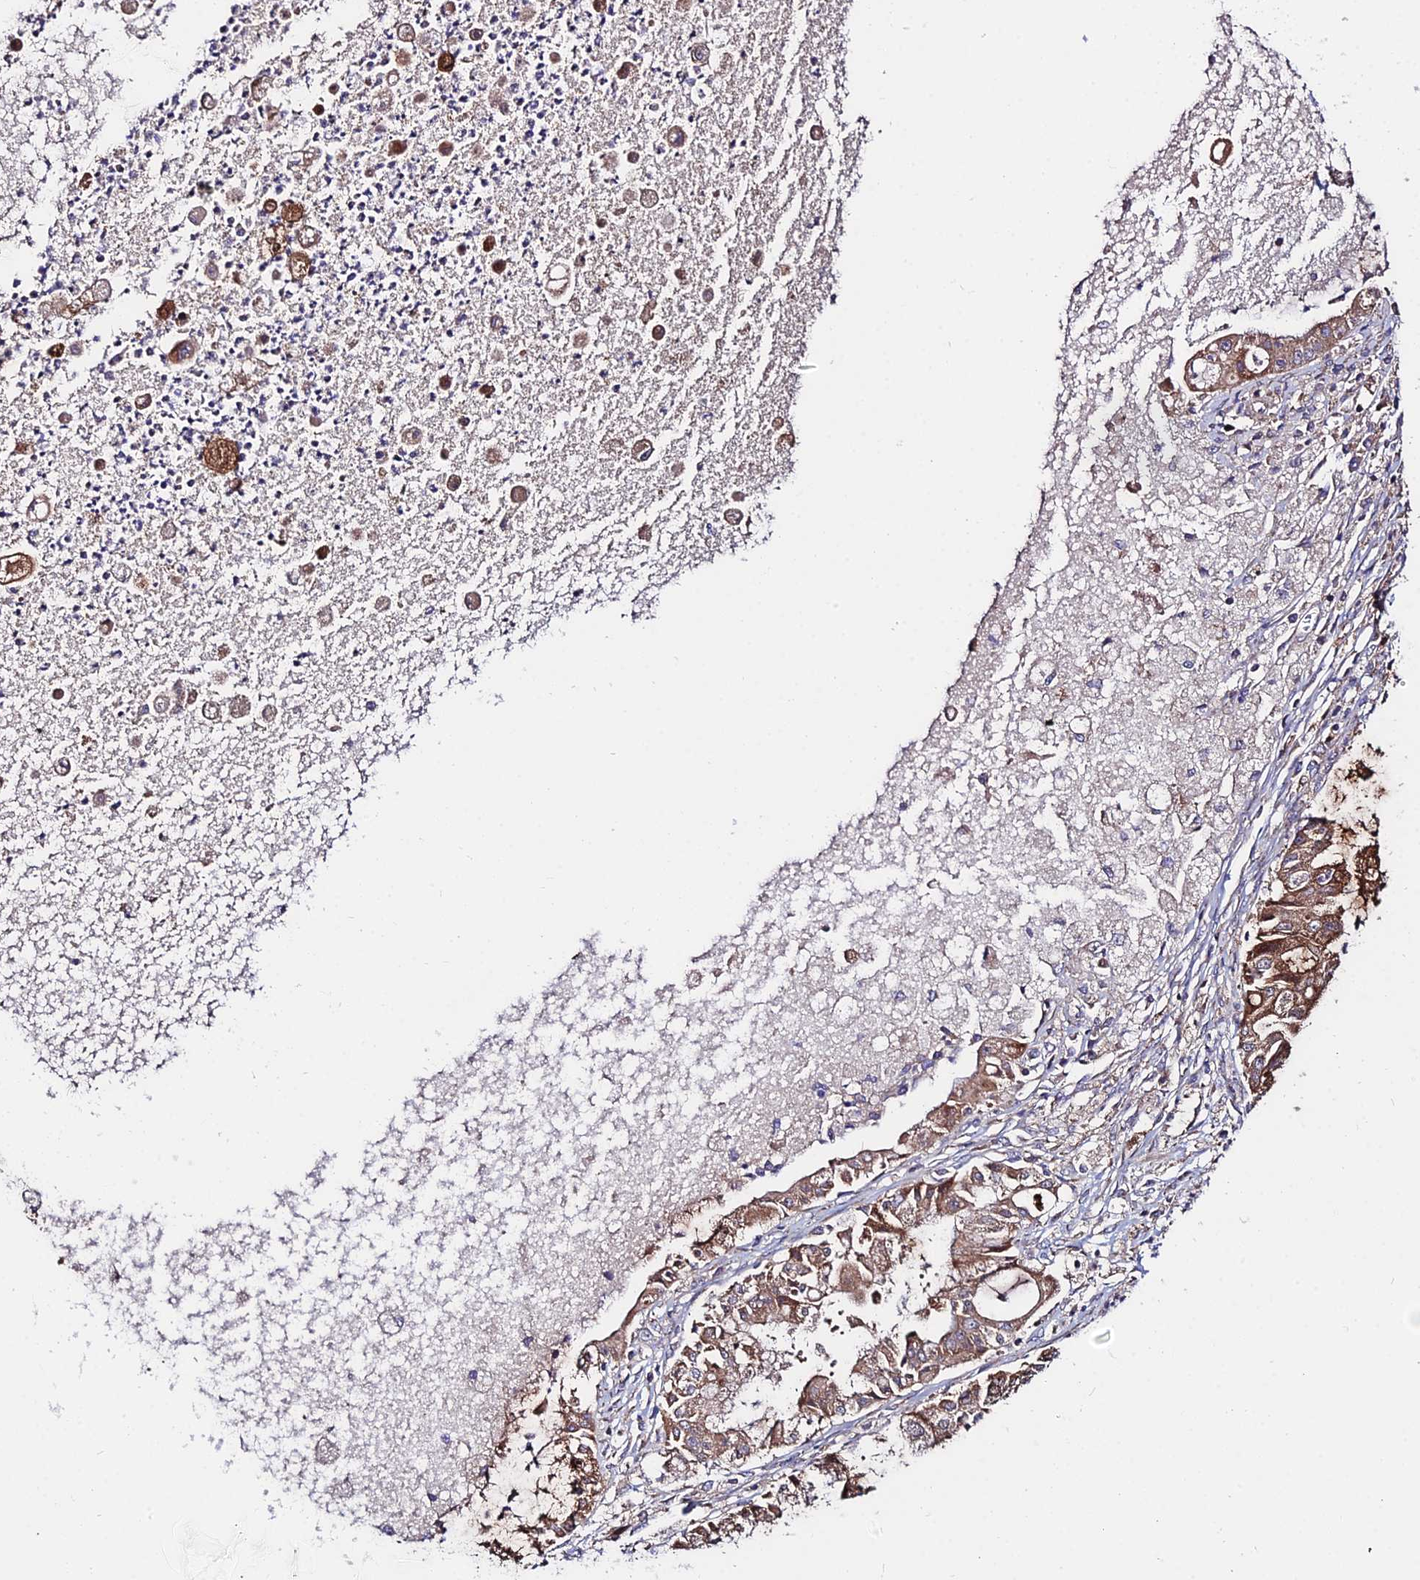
{"staining": {"intensity": "moderate", "quantity": ">75%", "location": "cytoplasmic/membranous"}, "tissue": "ovarian cancer", "cell_type": "Tumor cells", "image_type": "cancer", "snomed": [{"axis": "morphology", "description": "Cystadenocarcinoma, mucinous, NOS"}, {"axis": "topography", "description": "Ovary"}], "caption": "High-power microscopy captured an IHC image of mucinous cystadenocarcinoma (ovarian), revealing moderate cytoplasmic/membranous staining in about >75% of tumor cells.", "gene": "CDC37L1", "patient": {"sex": "female", "age": 70}}